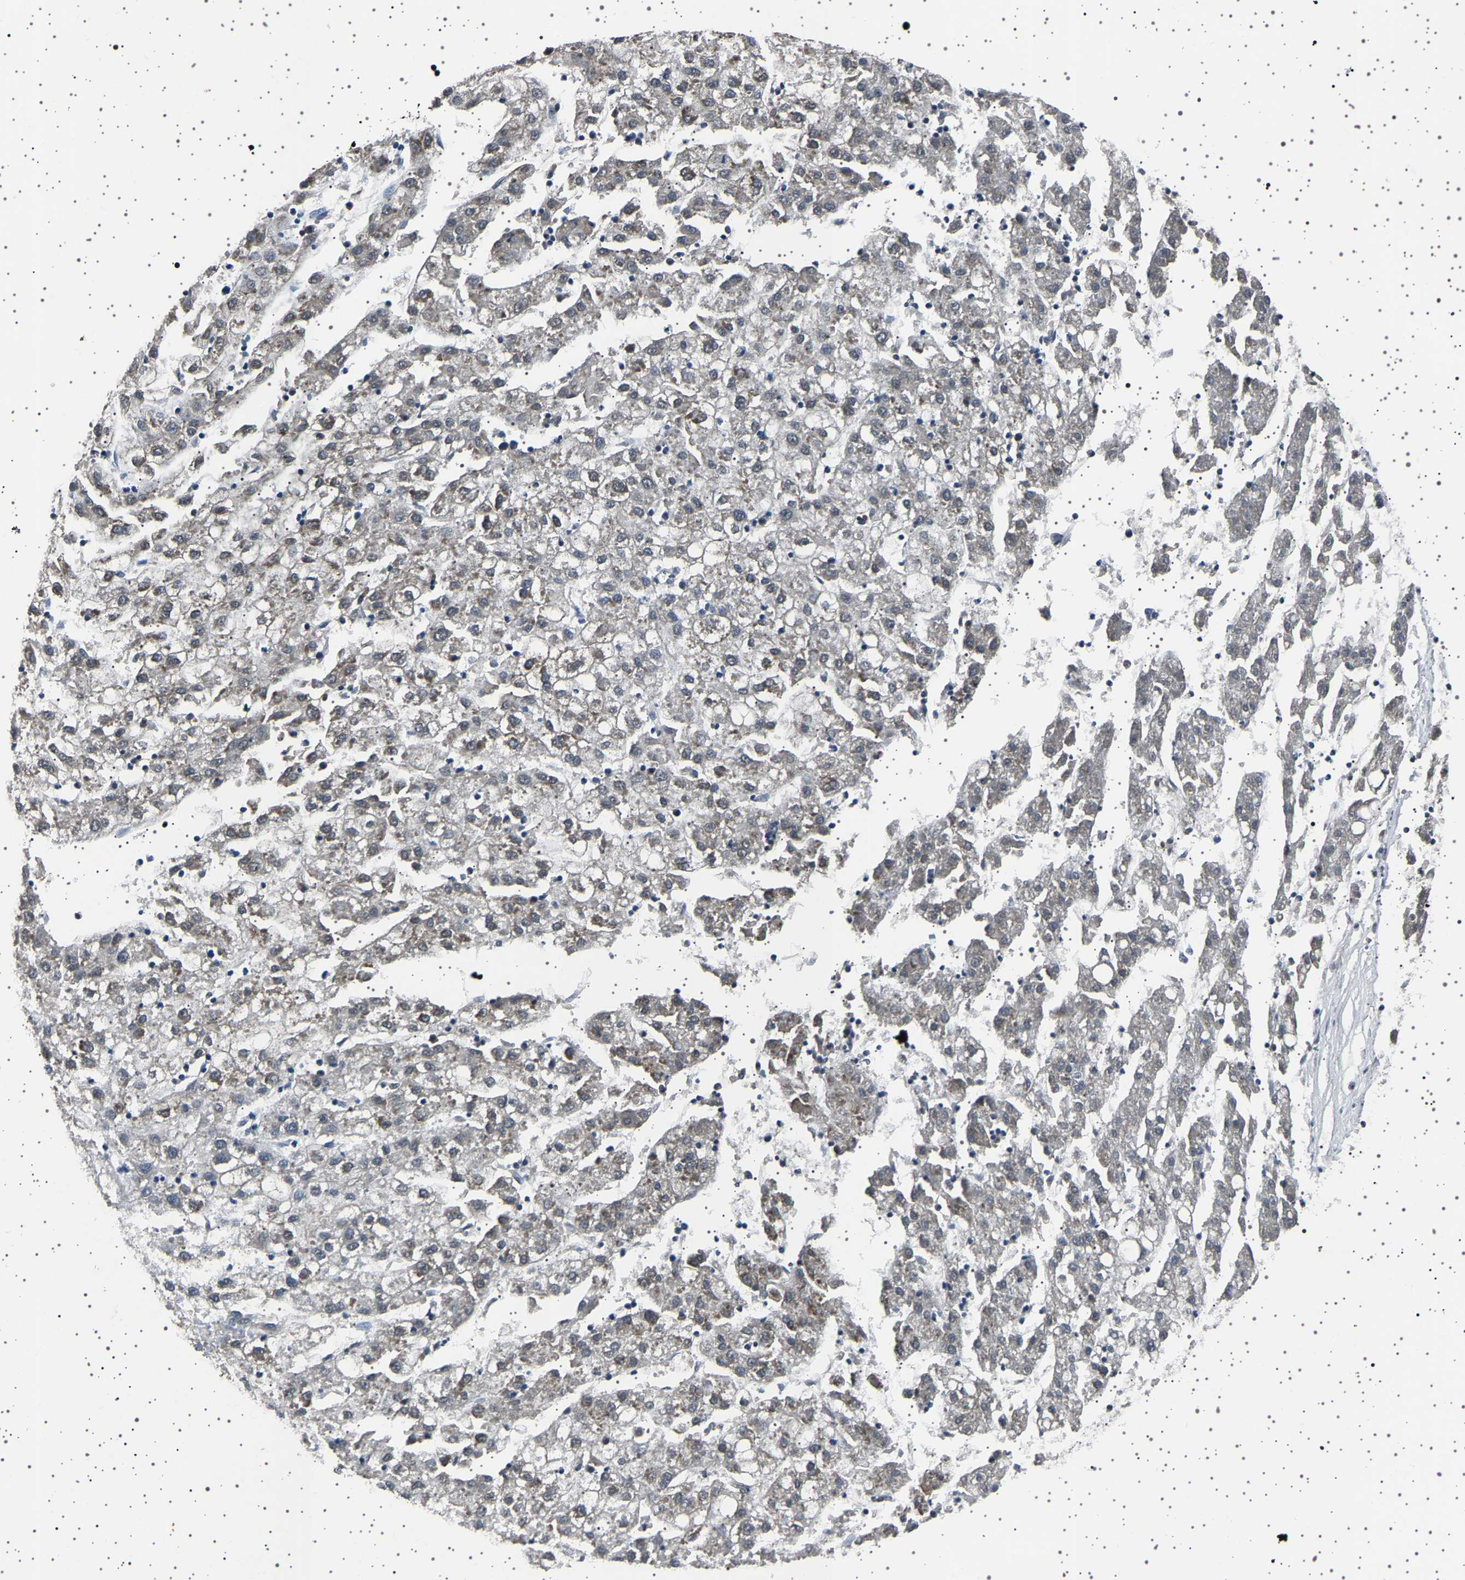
{"staining": {"intensity": "weak", "quantity": "25%-75%", "location": "cytoplasmic/membranous"}, "tissue": "liver cancer", "cell_type": "Tumor cells", "image_type": "cancer", "snomed": [{"axis": "morphology", "description": "Carcinoma, Hepatocellular, NOS"}, {"axis": "topography", "description": "Liver"}], "caption": "Liver cancer (hepatocellular carcinoma) stained with DAB immunohistochemistry (IHC) displays low levels of weak cytoplasmic/membranous expression in approximately 25%-75% of tumor cells. (DAB = brown stain, brightfield microscopy at high magnification).", "gene": "FTCD", "patient": {"sex": "male", "age": 72}}